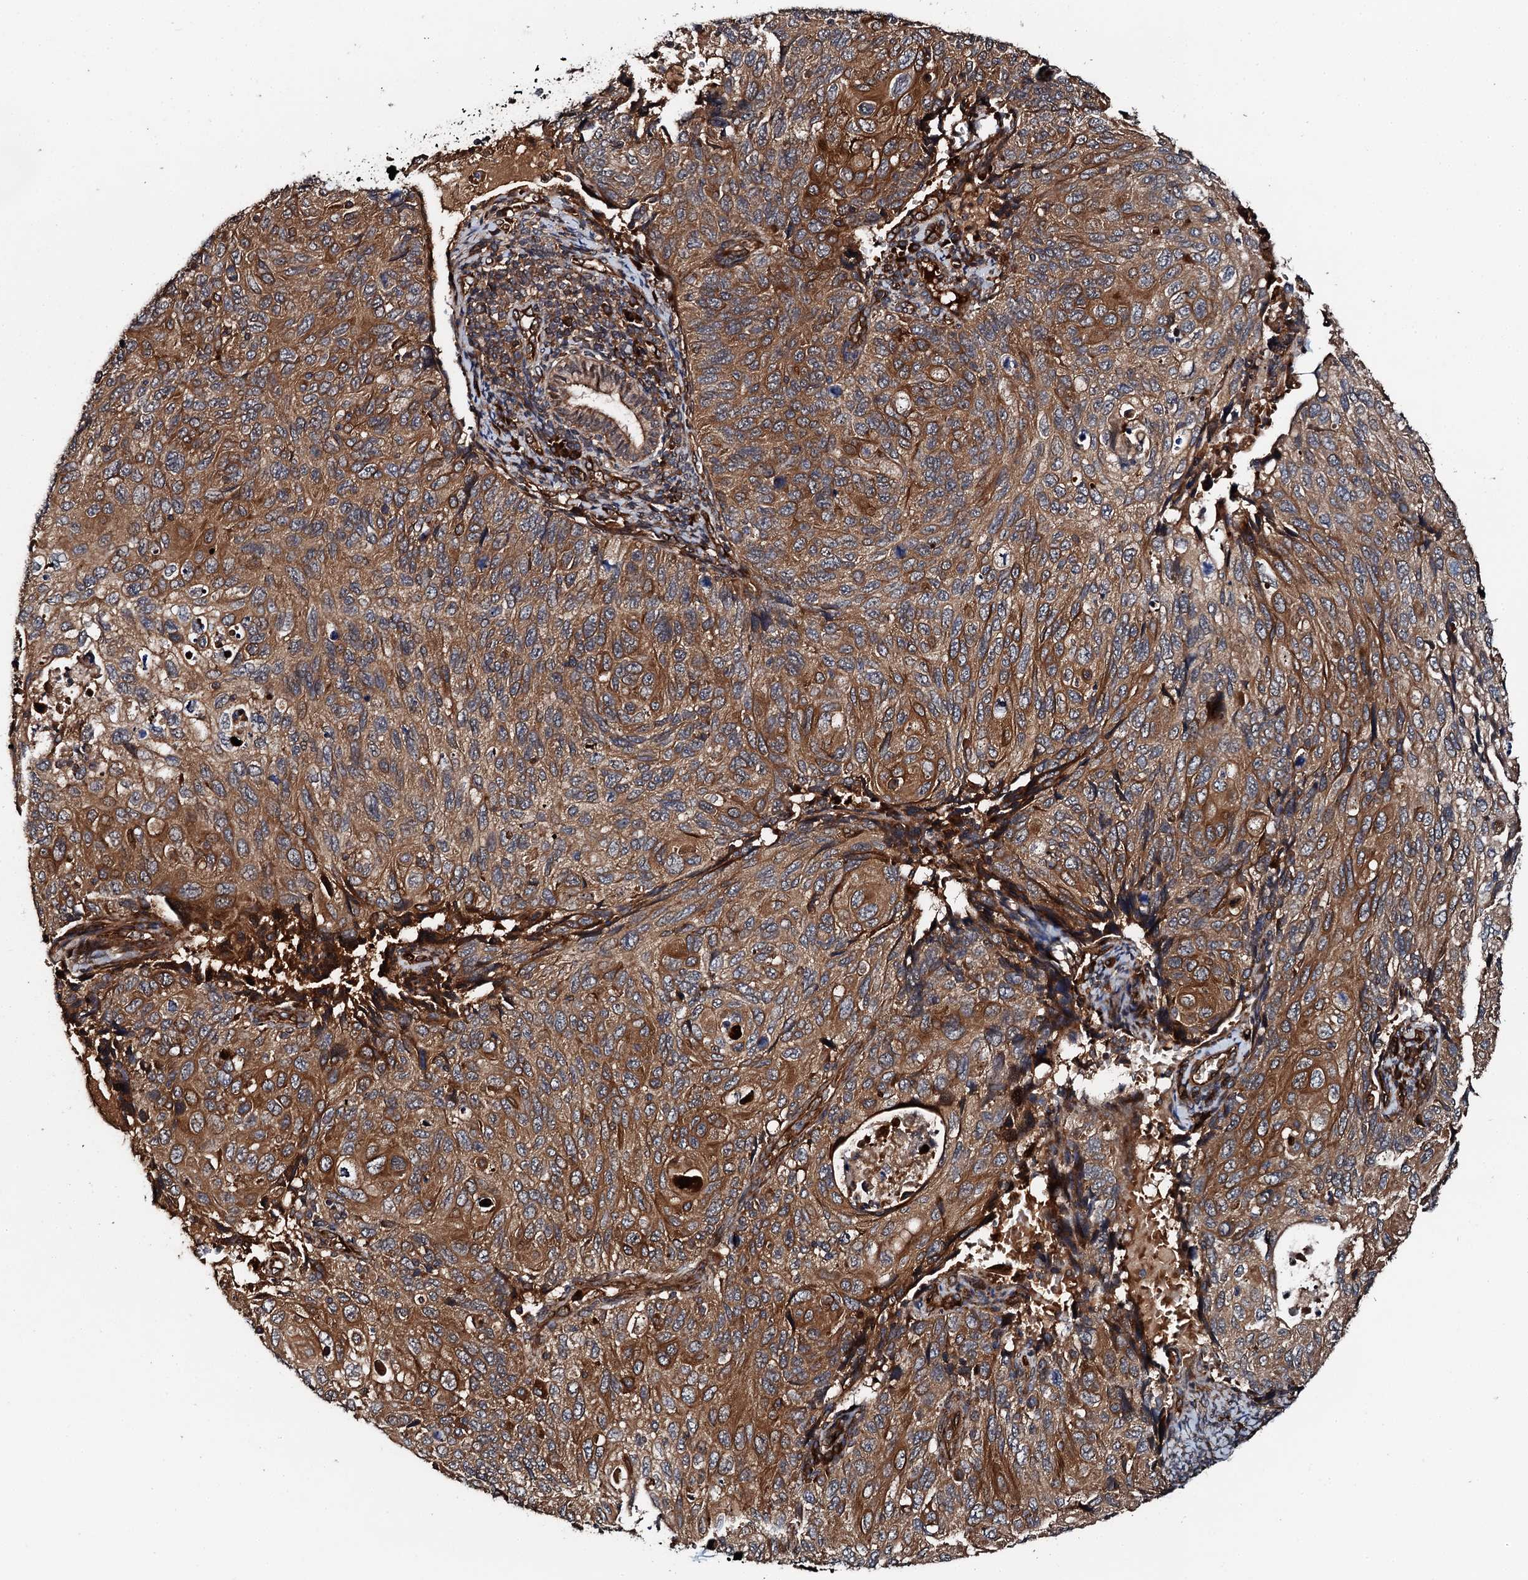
{"staining": {"intensity": "moderate", "quantity": ">75%", "location": "cytoplasmic/membranous"}, "tissue": "cervical cancer", "cell_type": "Tumor cells", "image_type": "cancer", "snomed": [{"axis": "morphology", "description": "Squamous cell carcinoma, NOS"}, {"axis": "topography", "description": "Cervix"}], "caption": "Cervical cancer (squamous cell carcinoma) stained with a protein marker reveals moderate staining in tumor cells.", "gene": "FLYWCH1", "patient": {"sex": "female", "age": 70}}